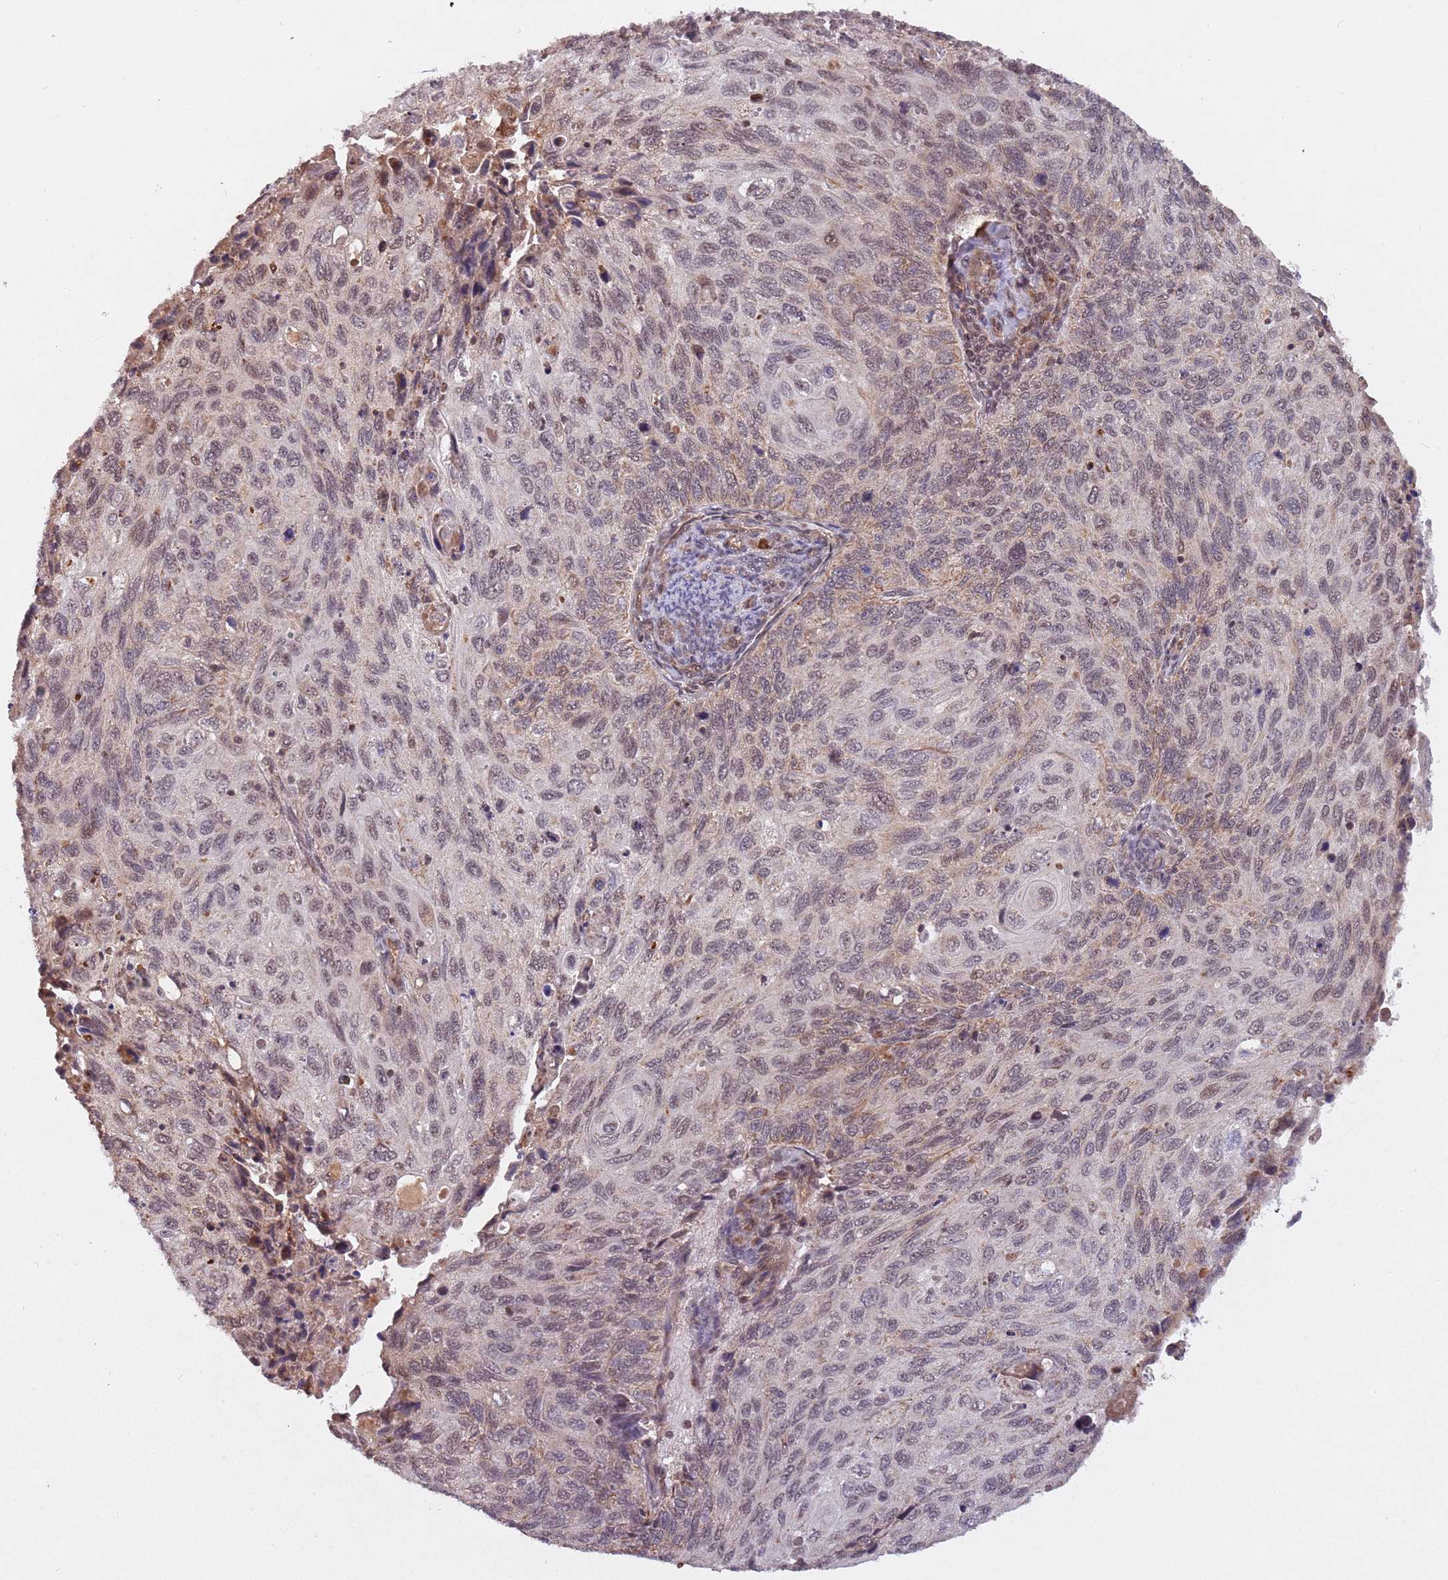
{"staining": {"intensity": "weak", "quantity": "25%-75%", "location": "nuclear"}, "tissue": "cervical cancer", "cell_type": "Tumor cells", "image_type": "cancer", "snomed": [{"axis": "morphology", "description": "Squamous cell carcinoma, NOS"}, {"axis": "topography", "description": "Cervix"}], "caption": "Protein expression analysis of human cervical cancer reveals weak nuclear positivity in approximately 25%-75% of tumor cells.", "gene": "SUDS3", "patient": {"sex": "female", "age": 70}}